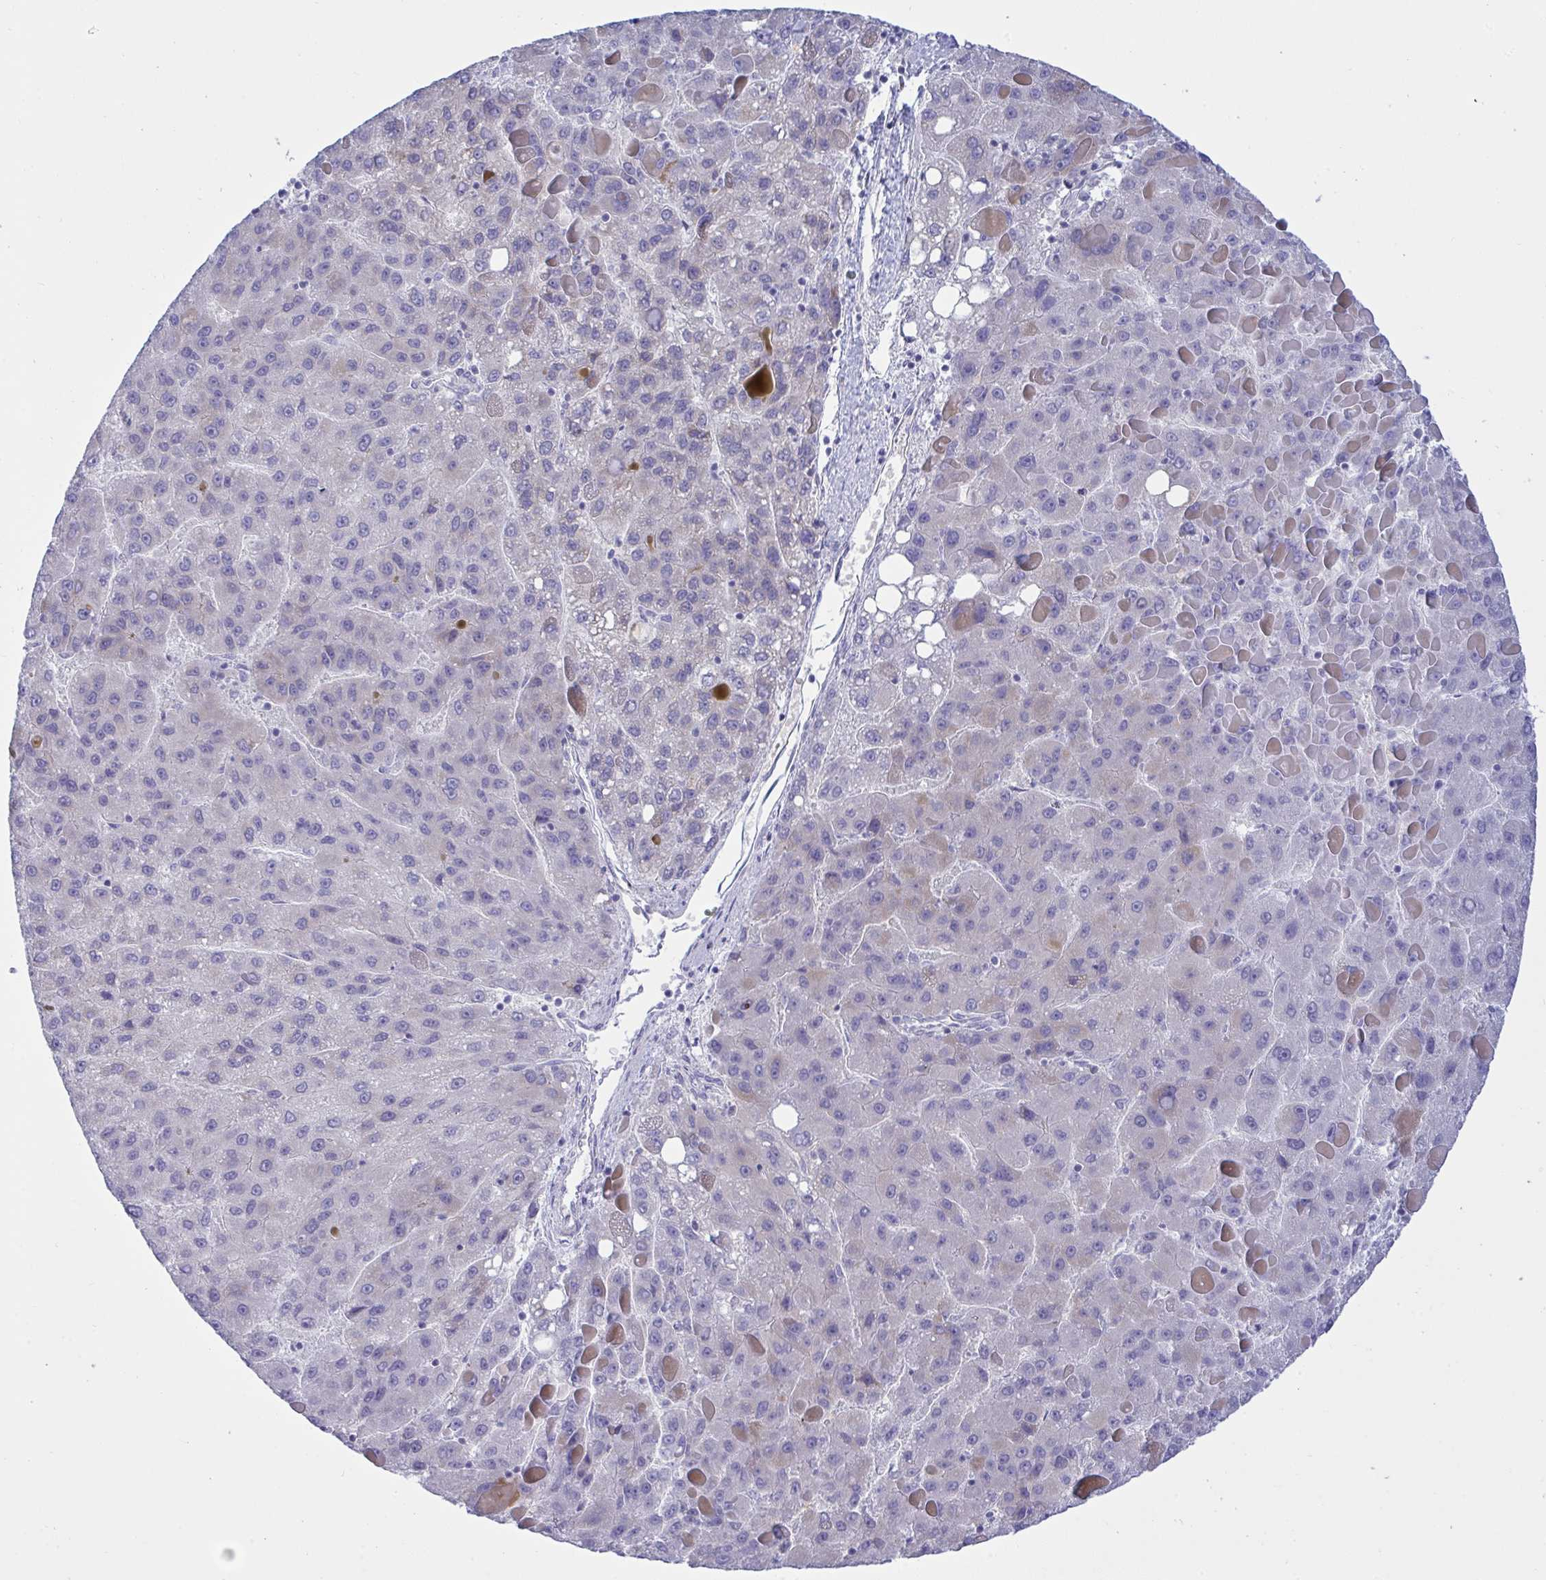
{"staining": {"intensity": "negative", "quantity": "none", "location": "none"}, "tissue": "liver cancer", "cell_type": "Tumor cells", "image_type": "cancer", "snomed": [{"axis": "morphology", "description": "Carcinoma, Hepatocellular, NOS"}, {"axis": "topography", "description": "Liver"}], "caption": "This is a micrograph of IHC staining of liver cancer (hepatocellular carcinoma), which shows no expression in tumor cells.", "gene": "NTN1", "patient": {"sex": "female", "age": 82}}